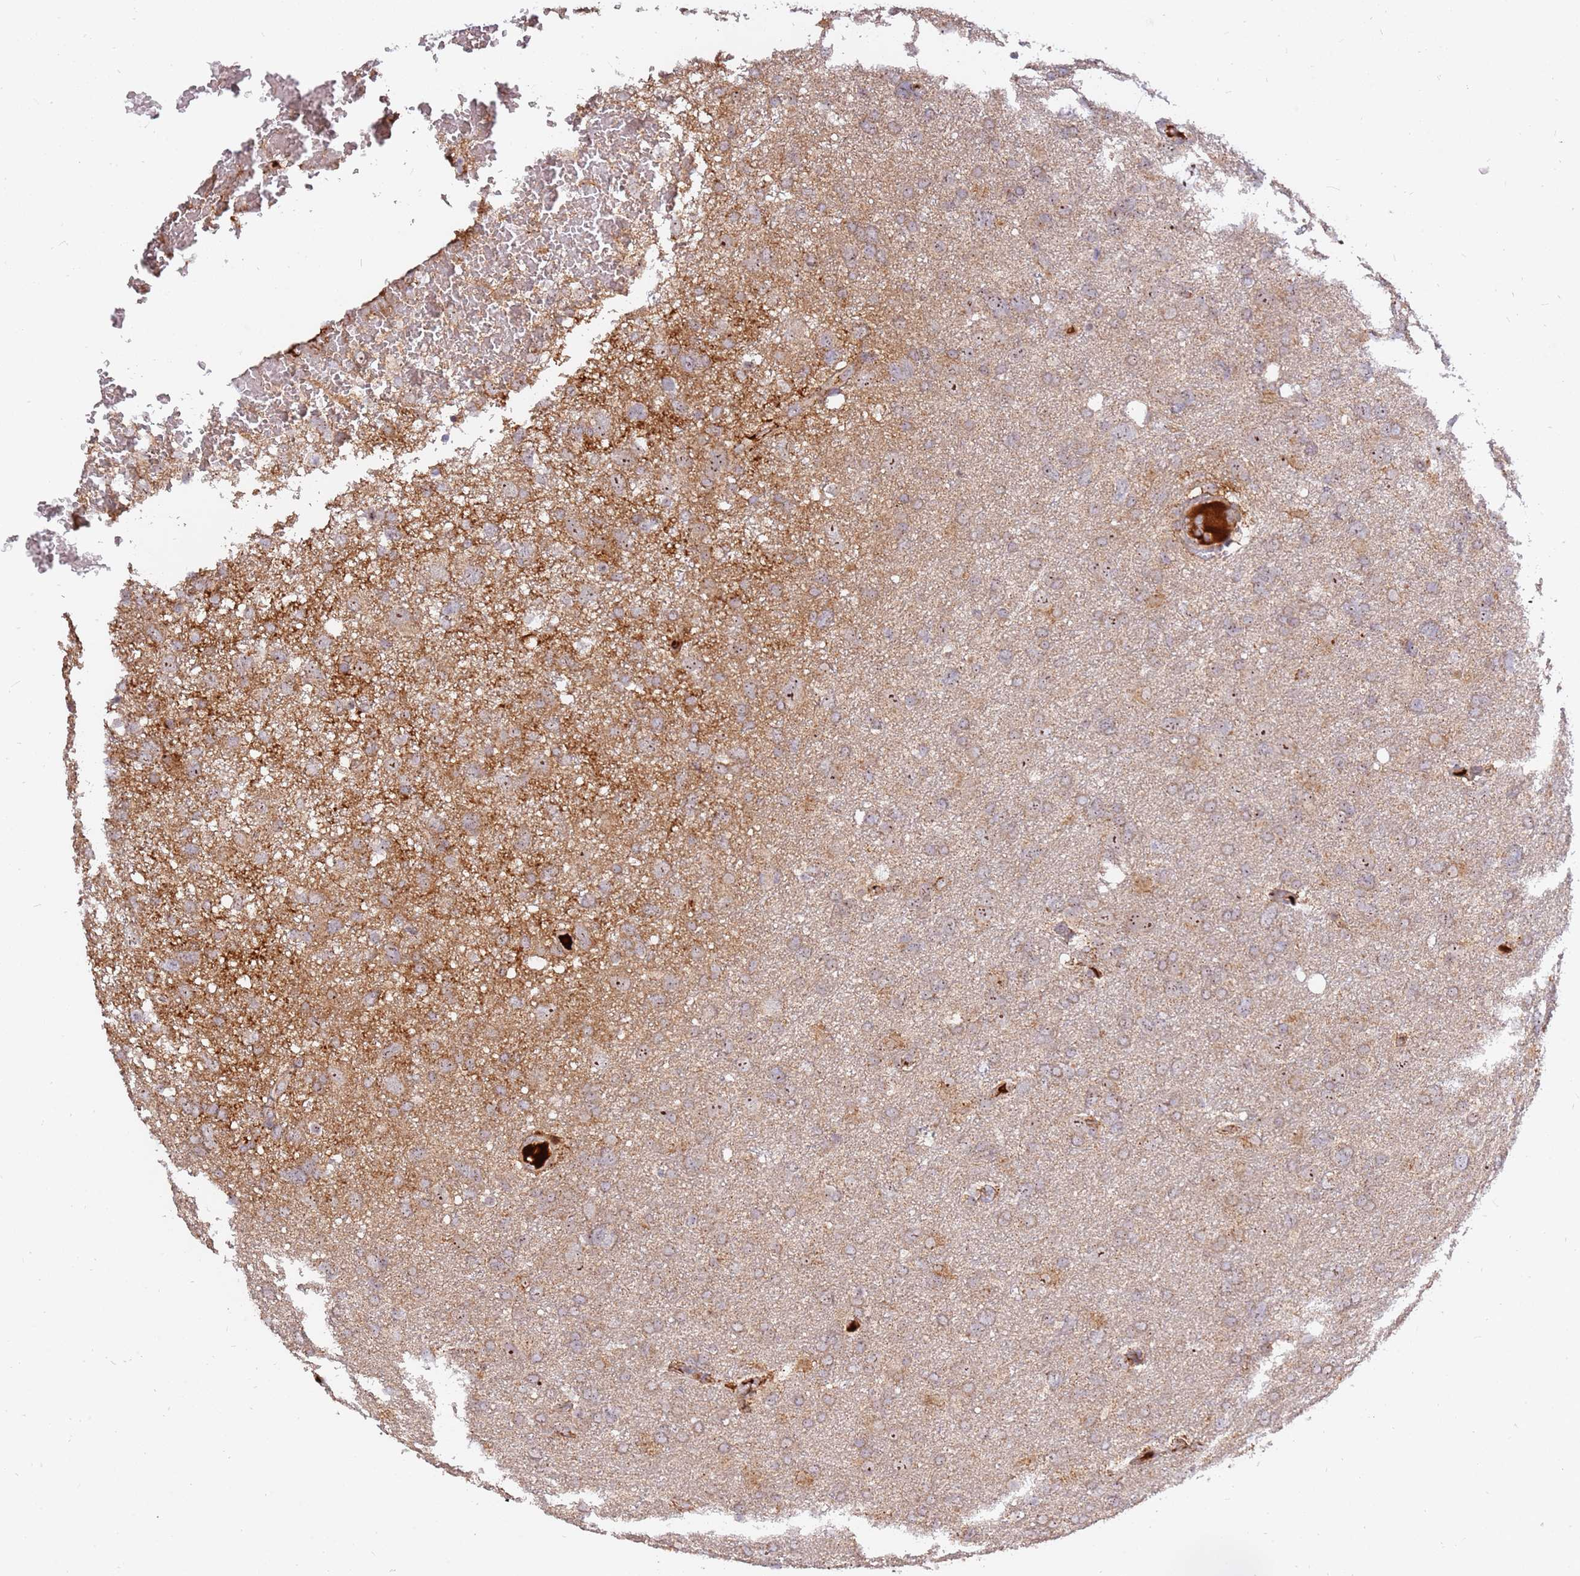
{"staining": {"intensity": "weak", "quantity": ">75%", "location": "cytoplasmic/membranous"}, "tissue": "glioma", "cell_type": "Tumor cells", "image_type": "cancer", "snomed": [{"axis": "morphology", "description": "Glioma, malignant, High grade"}, {"axis": "topography", "description": "Brain"}], "caption": "Immunohistochemistry (IHC) of human high-grade glioma (malignant) shows low levels of weak cytoplasmic/membranous positivity in approximately >75% of tumor cells.", "gene": "KIF25", "patient": {"sex": "male", "age": 61}}